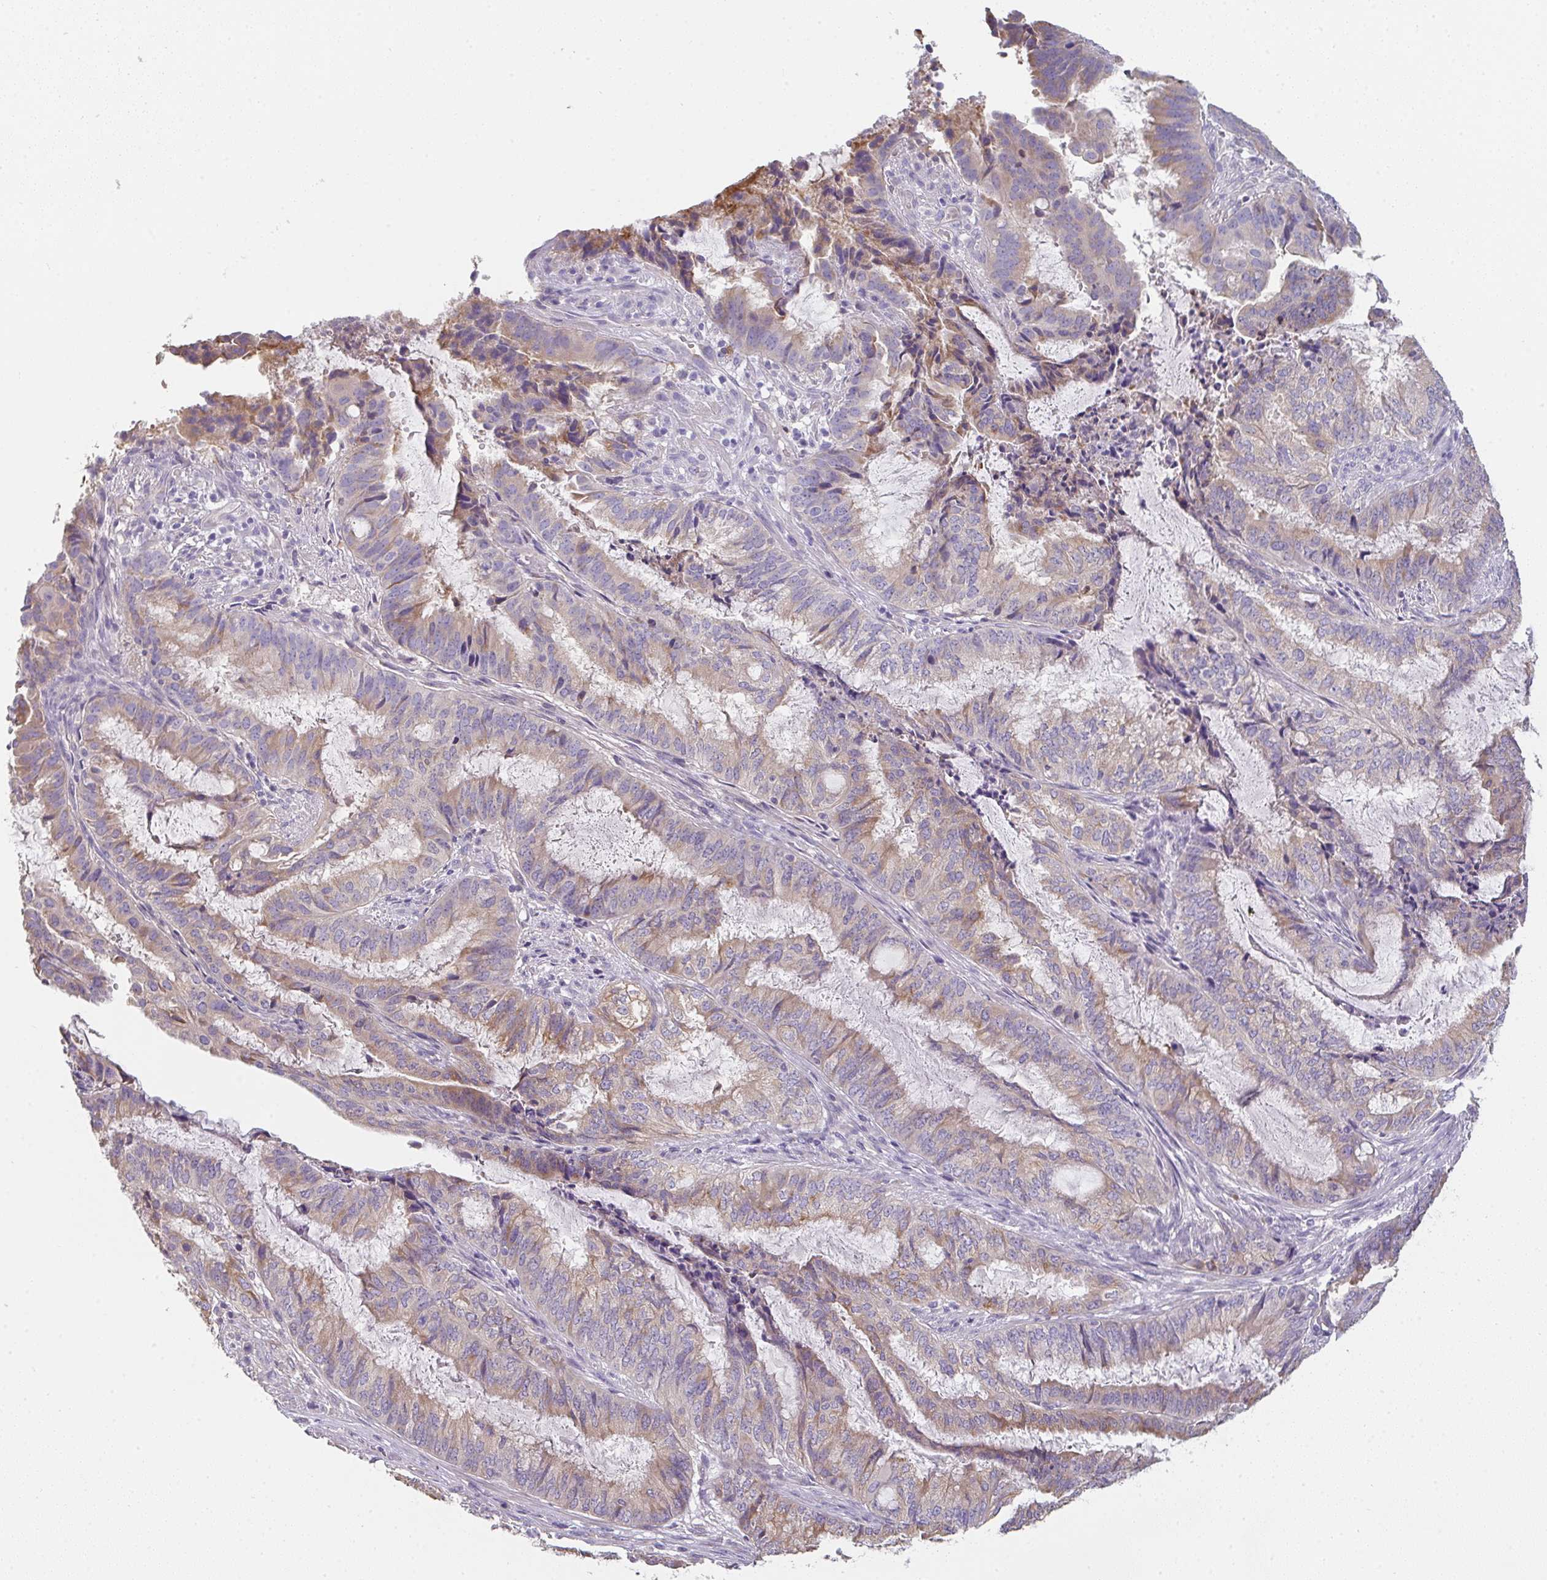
{"staining": {"intensity": "weak", "quantity": "25%-75%", "location": "cytoplasmic/membranous"}, "tissue": "endometrial cancer", "cell_type": "Tumor cells", "image_type": "cancer", "snomed": [{"axis": "morphology", "description": "Adenocarcinoma, NOS"}, {"axis": "topography", "description": "Endometrium"}], "caption": "Weak cytoplasmic/membranous expression is seen in approximately 25%-75% of tumor cells in adenocarcinoma (endometrial).", "gene": "ZNF215", "patient": {"sex": "female", "age": 51}}